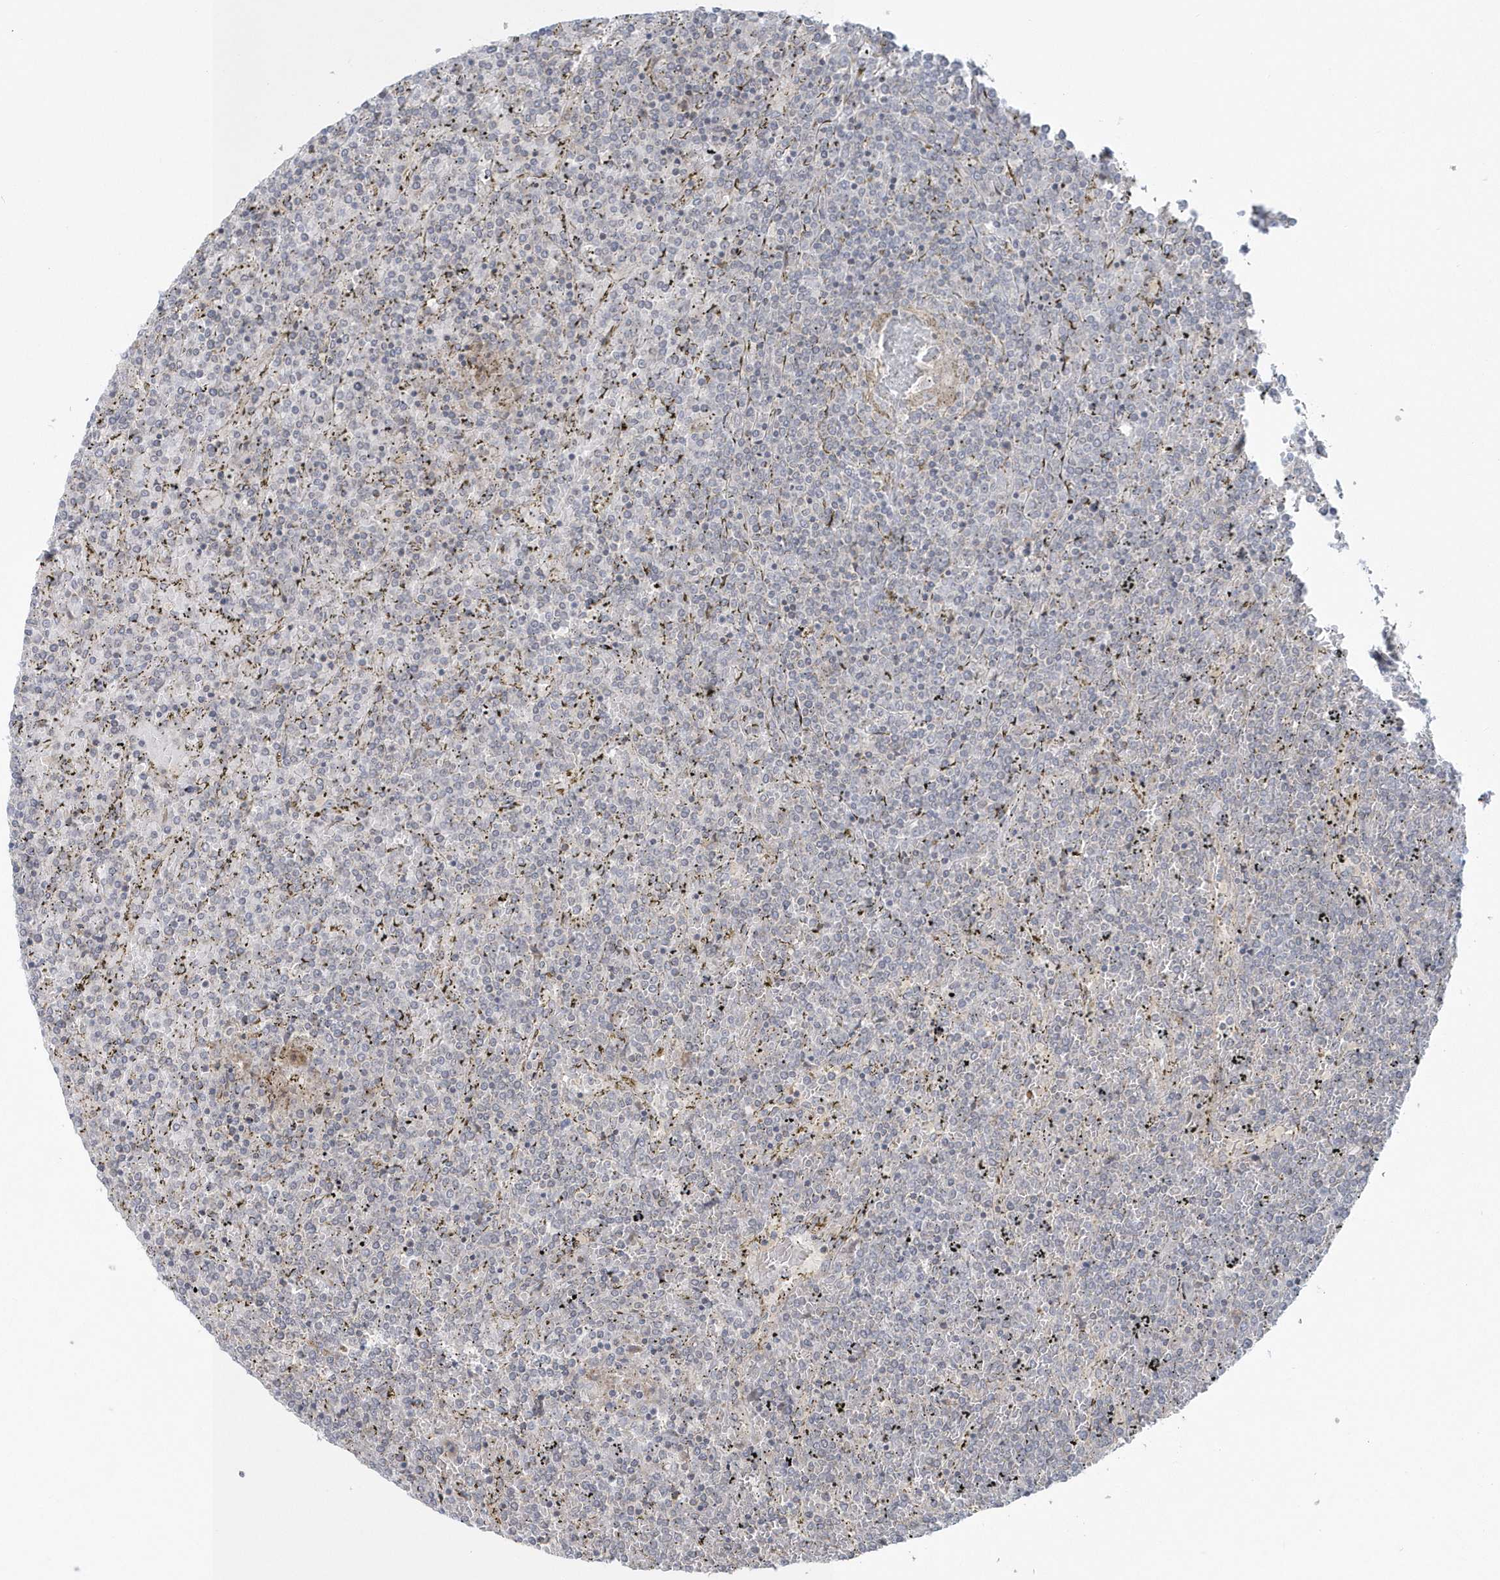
{"staining": {"intensity": "negative", "quantity": "none", "location": "none"}, "tissue": "lymphoma", "cell_type": "Tumor cells", "image_type": "cancer", "snomed": [{"axis": "morphology", "description": "Malignant lymphoma, non-Hodgkin's type, Low grade"}, {"axis": "topography", "description": "Spleen"}], "caption": "Tumor cells are negative for brown protein staining in malignant lymphoma, non-Hodgkin's type (low-grade).", "gene": "BLTP3A", "patient": {"sex": "female", "age": 19}}